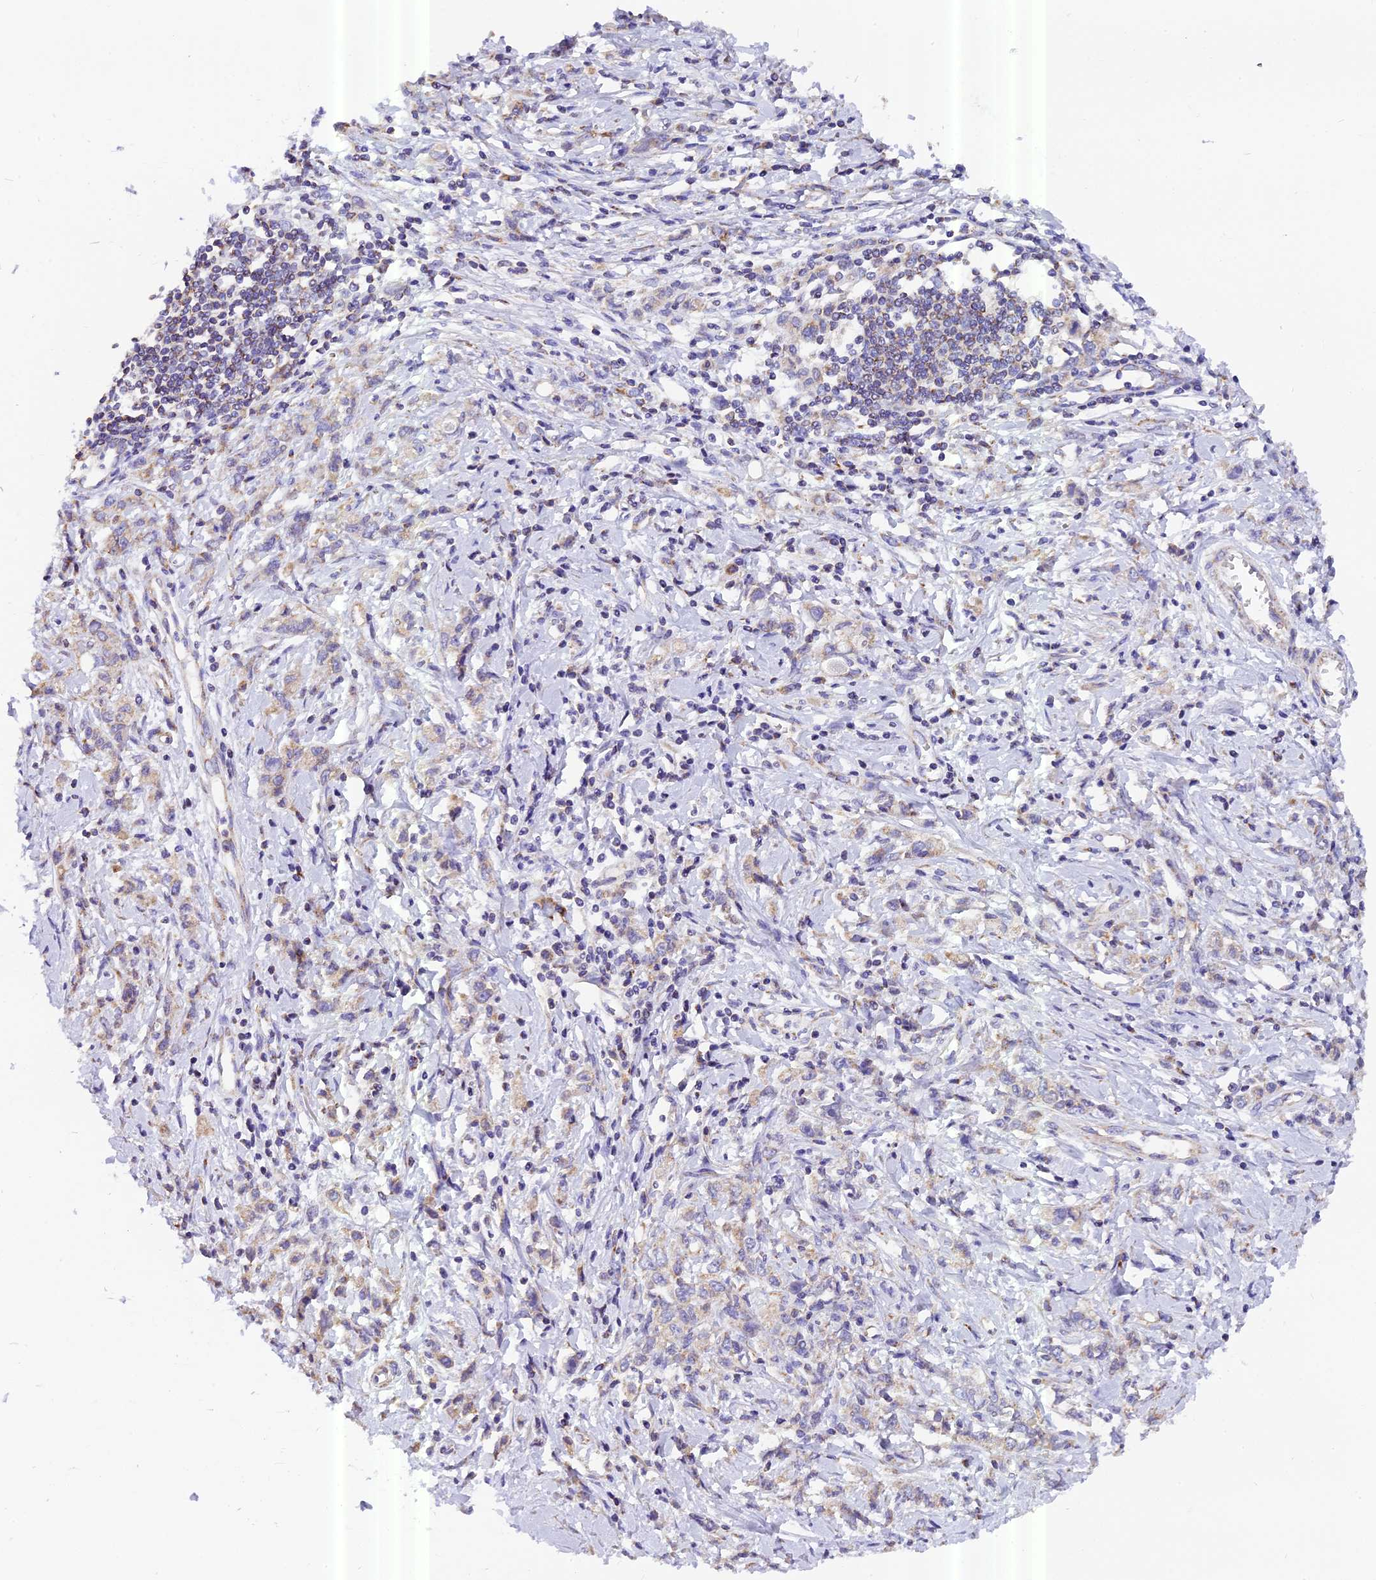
{"staining": {"intensity": "negative", "quantity": "none", "location": "none"}, "tissue": "stomach cancer", "cell_type": "Tumor cells", "image_type": "cancer", "snomed": [{"axis": "morphology", "description": "Adenocarcinoma, NOS"}, {"axis": "topography", "description": "Stomach"}], "caption": "Tumor cells show no significant expression in stomach cancer (adenocarcinoma).", "gene": "MGME1", "patient": {"sex": "female", "age": 76}}